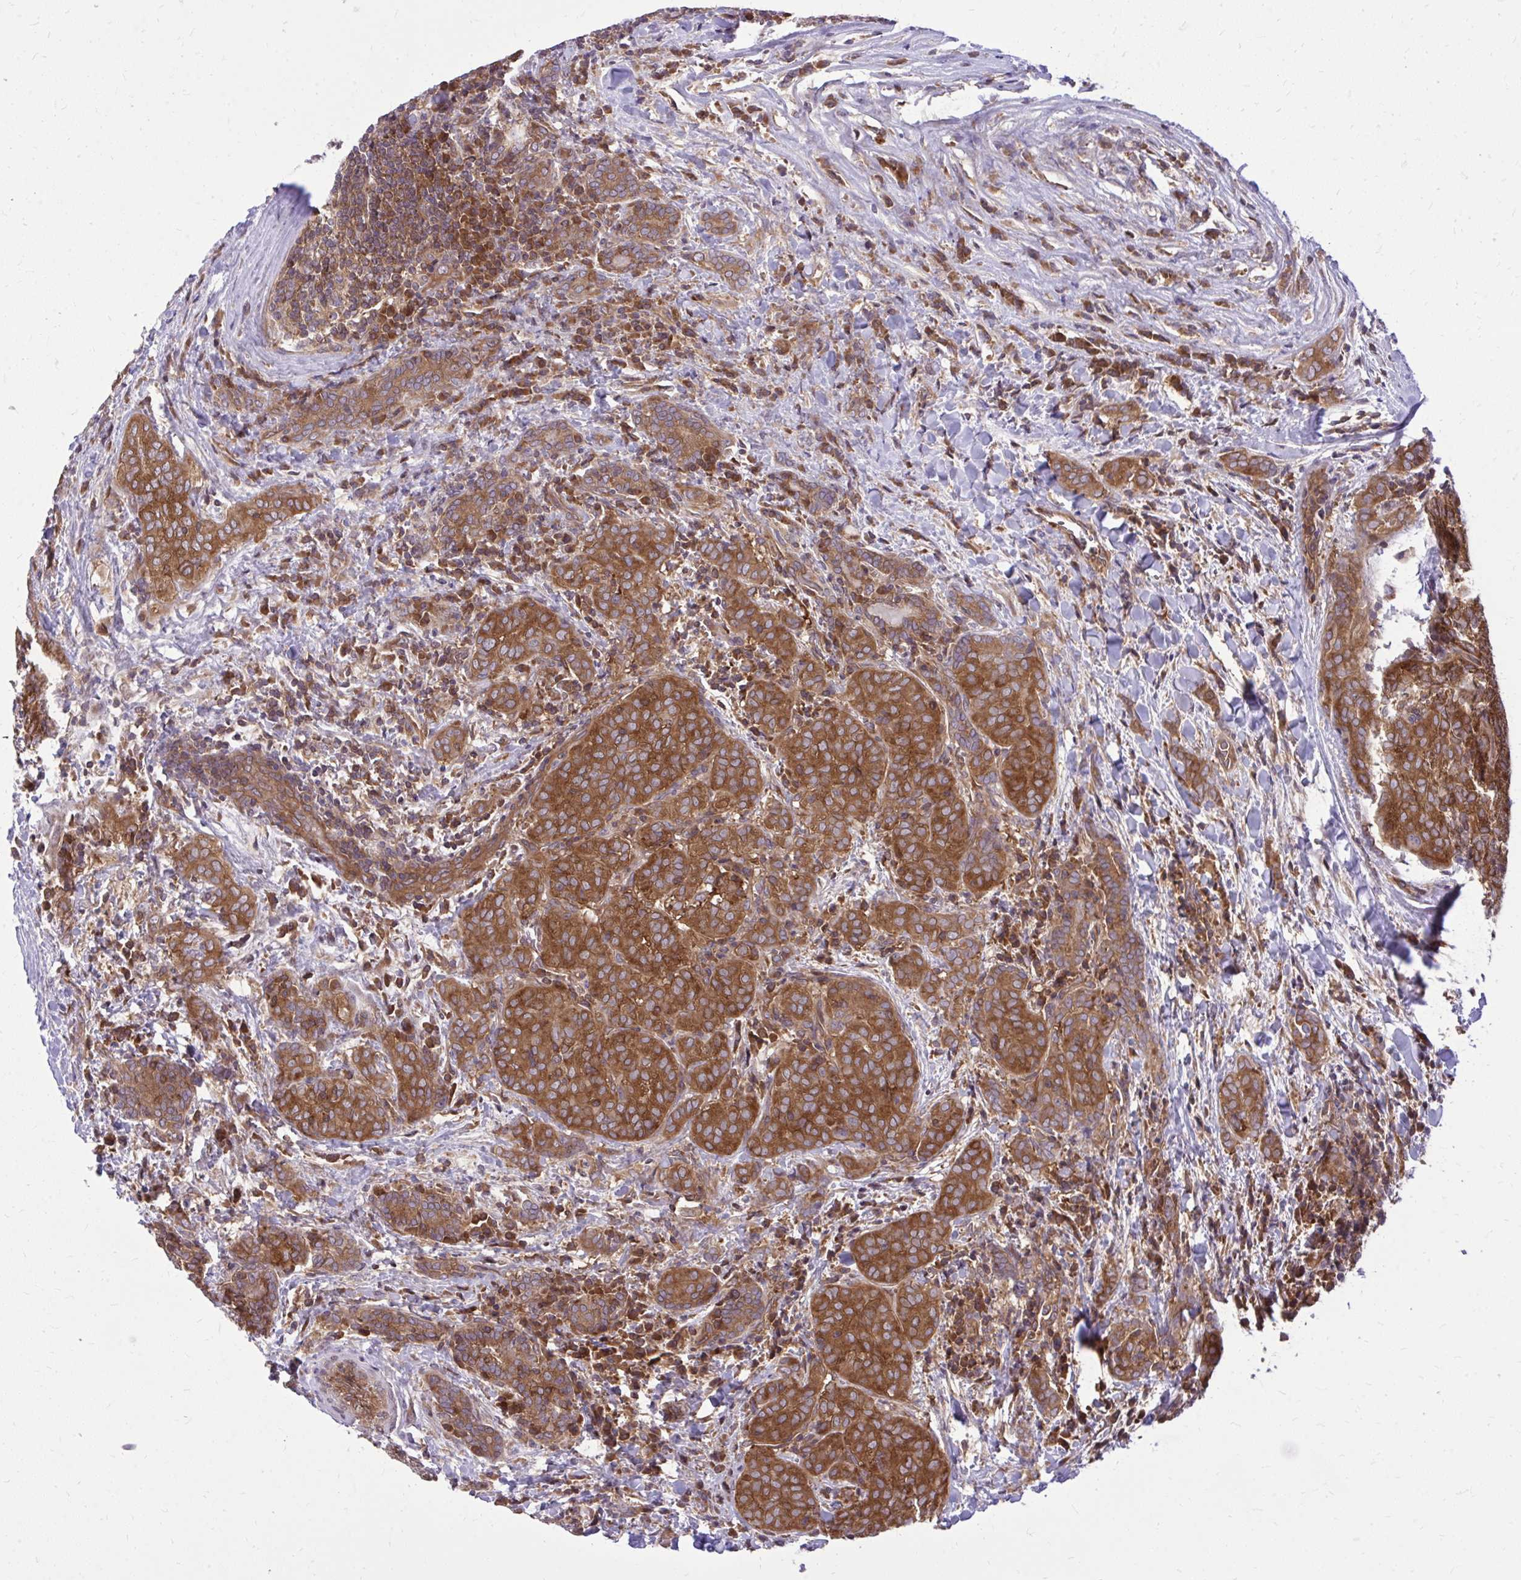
{"staining": {"intensity": "strong", "quantity": ">75%", "location": "cytoplasmic/membranous"}, "tissue": "thyroid cancer", "cell_type": "Tumor cells", "image_type": "cancer", "snomed": [{"axis": "morphology", "description": "Papillary adenocarcinoma, NOS"}, {"axis": "topography", "description": "Thyroid gland"}], "caption": "Protein staining by IHC demonstrates strong cytoplasmic/membranous staining in approximately >75% of tumor cells in thyroid cancer (papillary adenocarcinoma).", "gene": "PPP5C", "patient": {"sex": "female", "age": 30}}